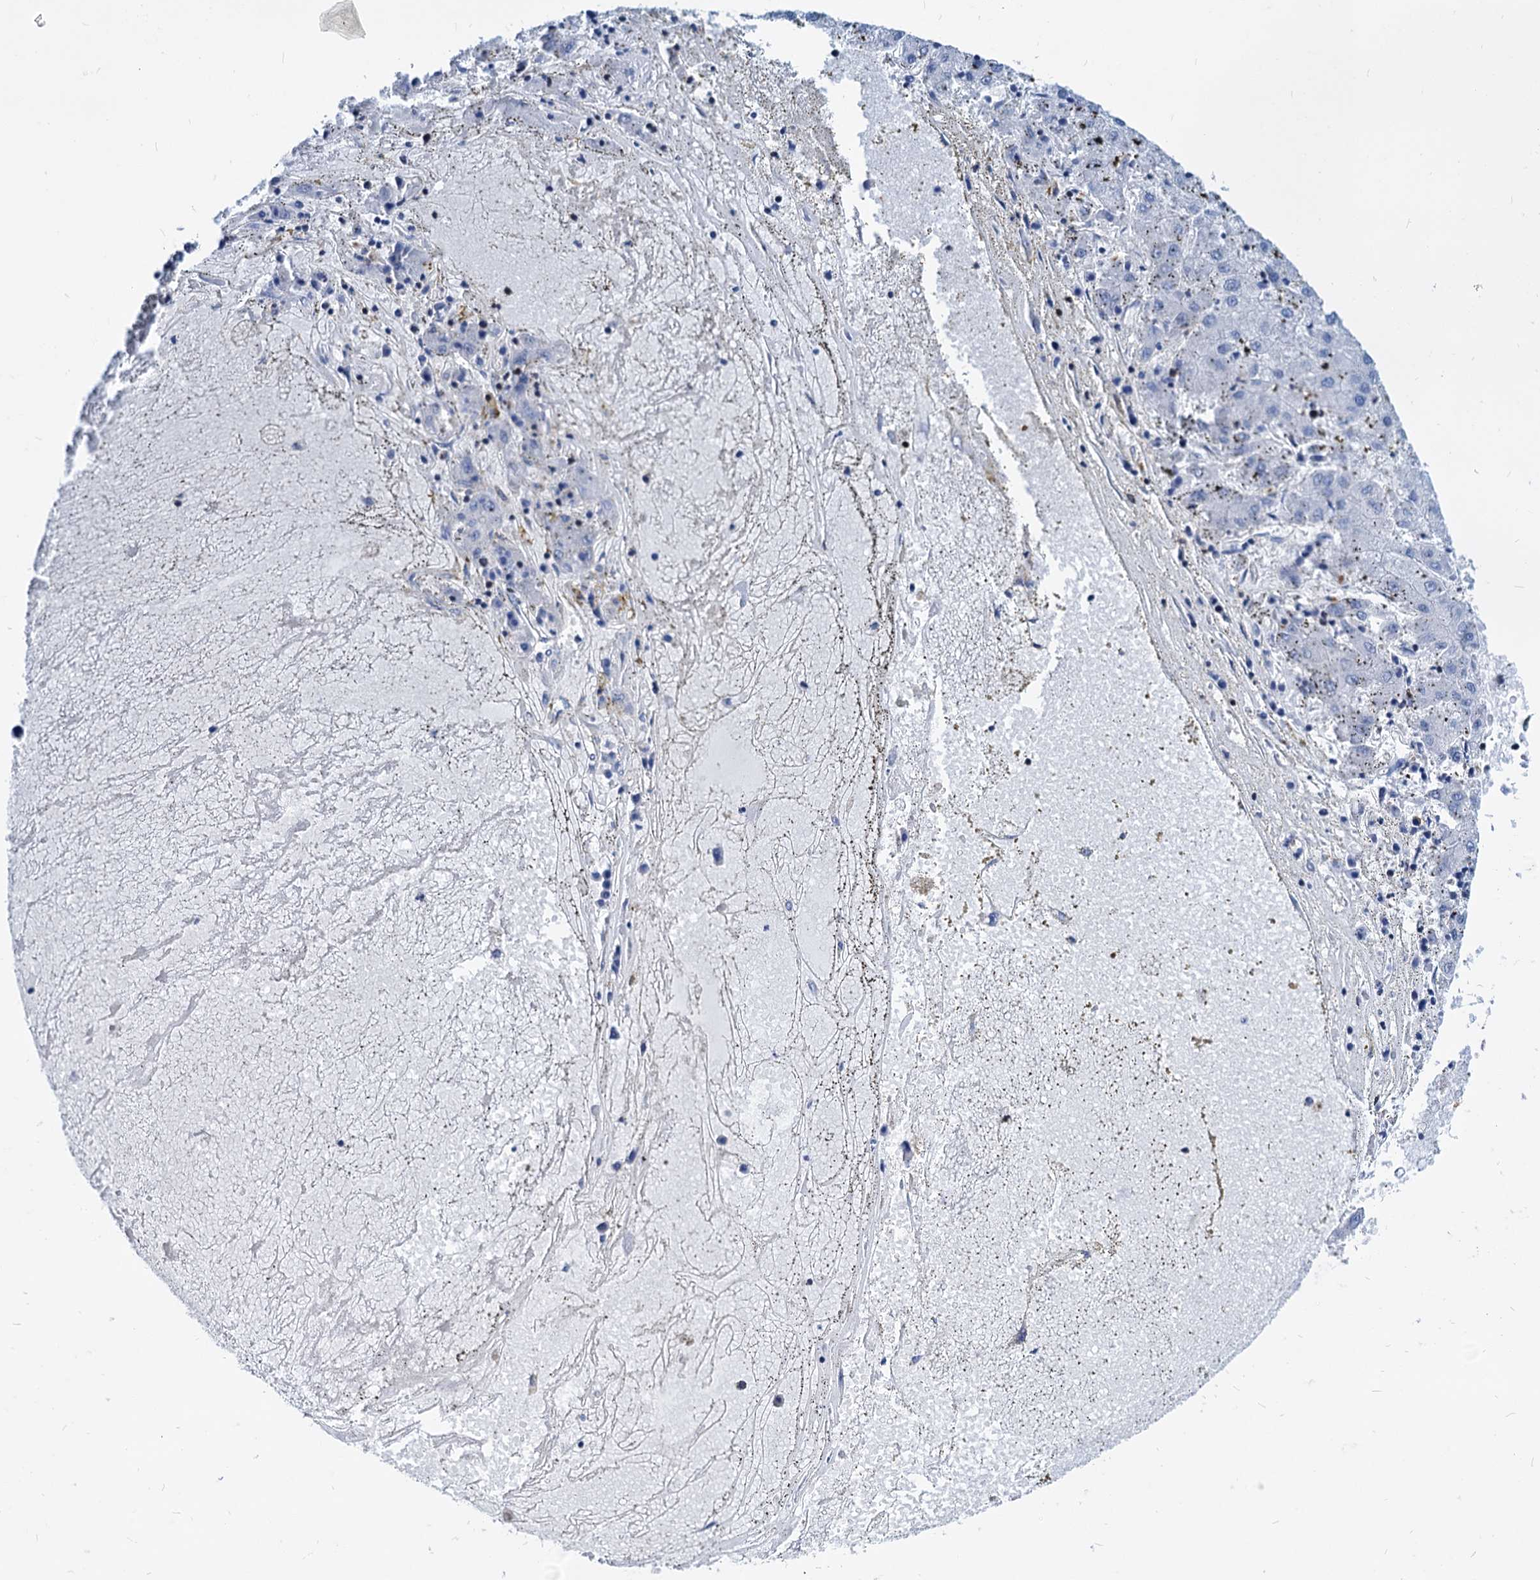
{"staining": {"intensity": "negative", "quantity": "none", "location": "none"}, "tissue": "liver cancer", "cell_type": "Tumor cells", "image_type": "cancer", "snomed": [{"axis": "morphology", "description": "Carcinoma, Hepatocellular, NOS"}, {"axis": "topography", "description": "Liver"}], "caption": "IHC micrograph of neoplastic tissue: hepatocellular carcinoma (liver) stained with DAB (3,3'-diaminobenzidine) shows no significant protein staining in tumor cells. (DAB immunohistochemistry, high magnification).", "gene": "LCP2", "patient": {"sex": "male", "age": 72}}